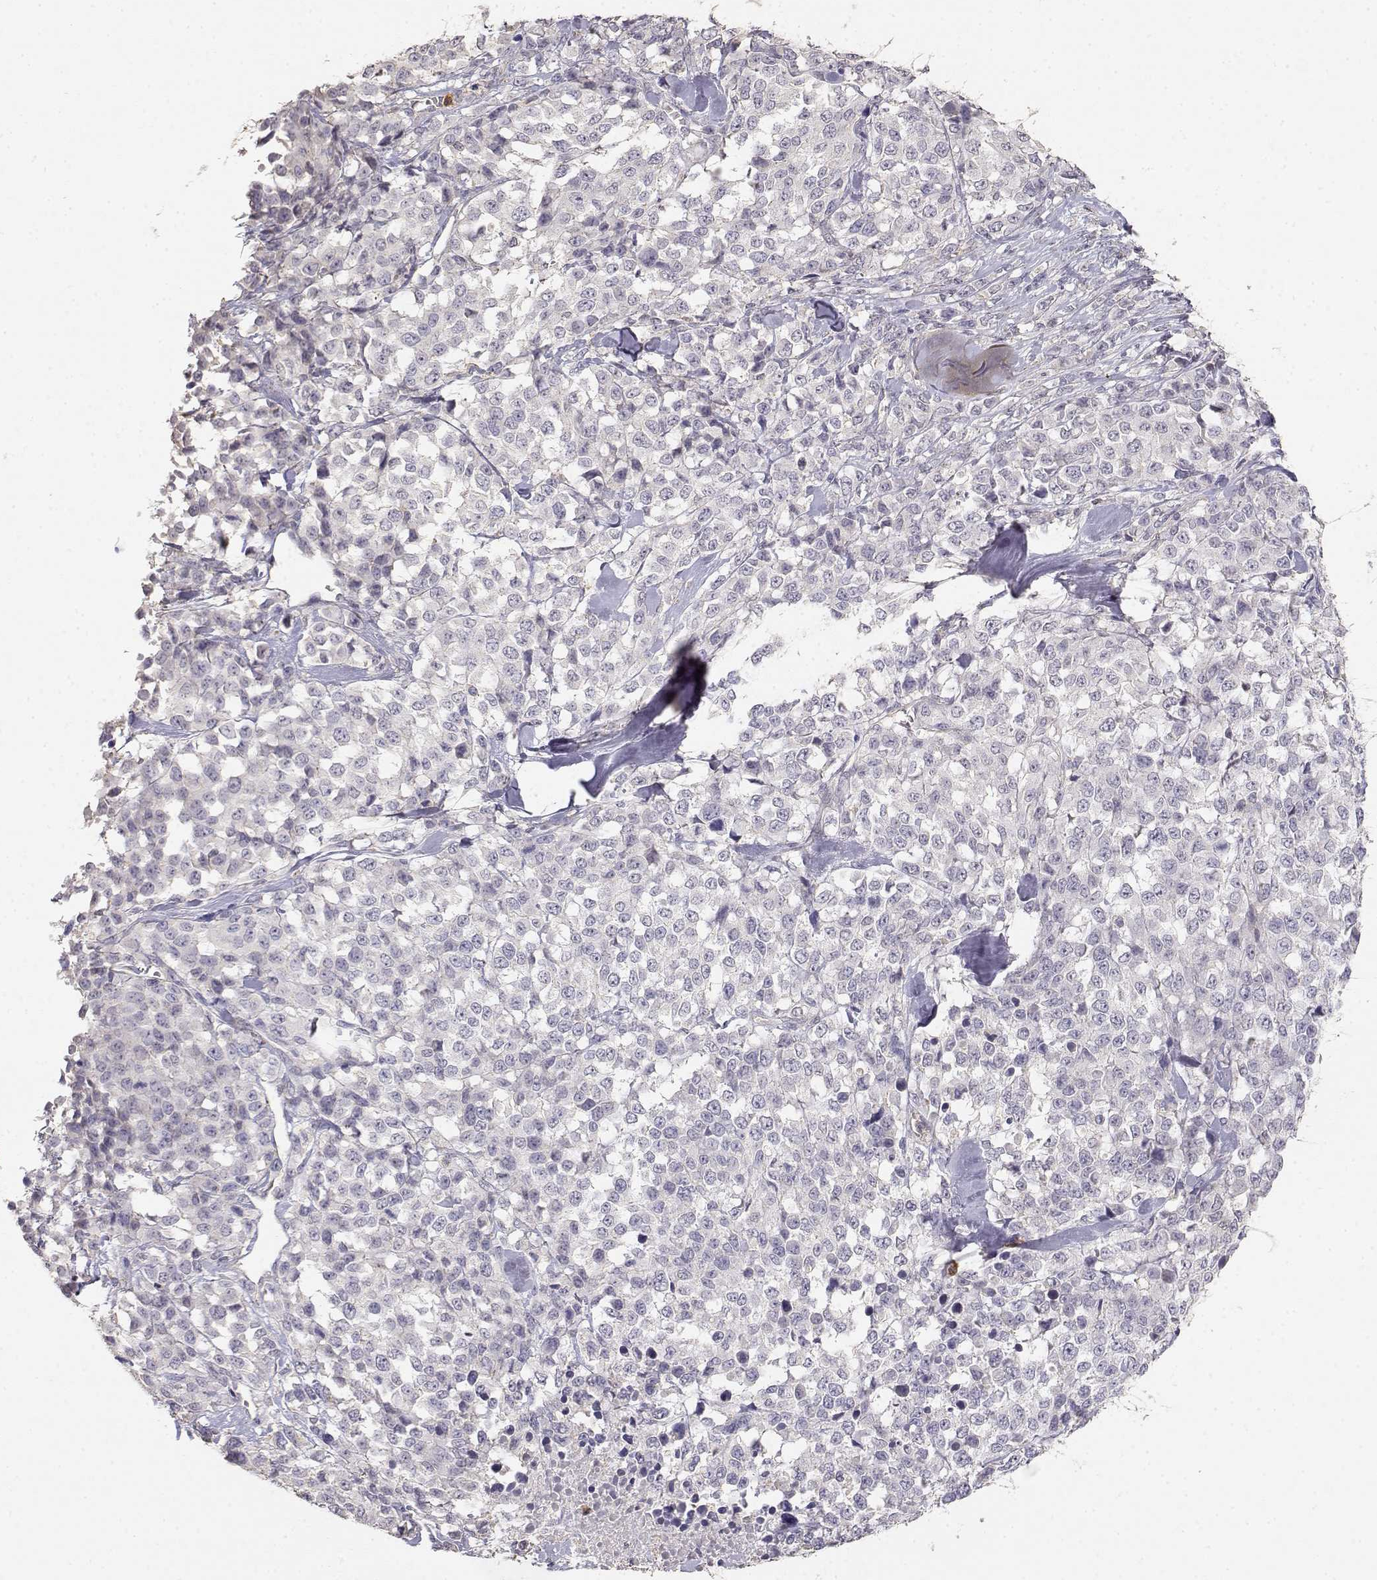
{"staining": {"intensity": "negative", "quantity": "none", "location": "none"}, "tissue": "melanoma", "cell_type": "Tumor cells", "image_type": "cancer", "snomed": [{"axis": "morphology", "description": "Malignant melanoma, Metastatic site"}, {"axis": "topography", "description": "Skin"}], "caption": "Immunohistochemical staining of melanoma displays no significant expression in tumor cells.", "gene": "TNFRSF10C", "patient": {"sex": "male", "age": 84}}